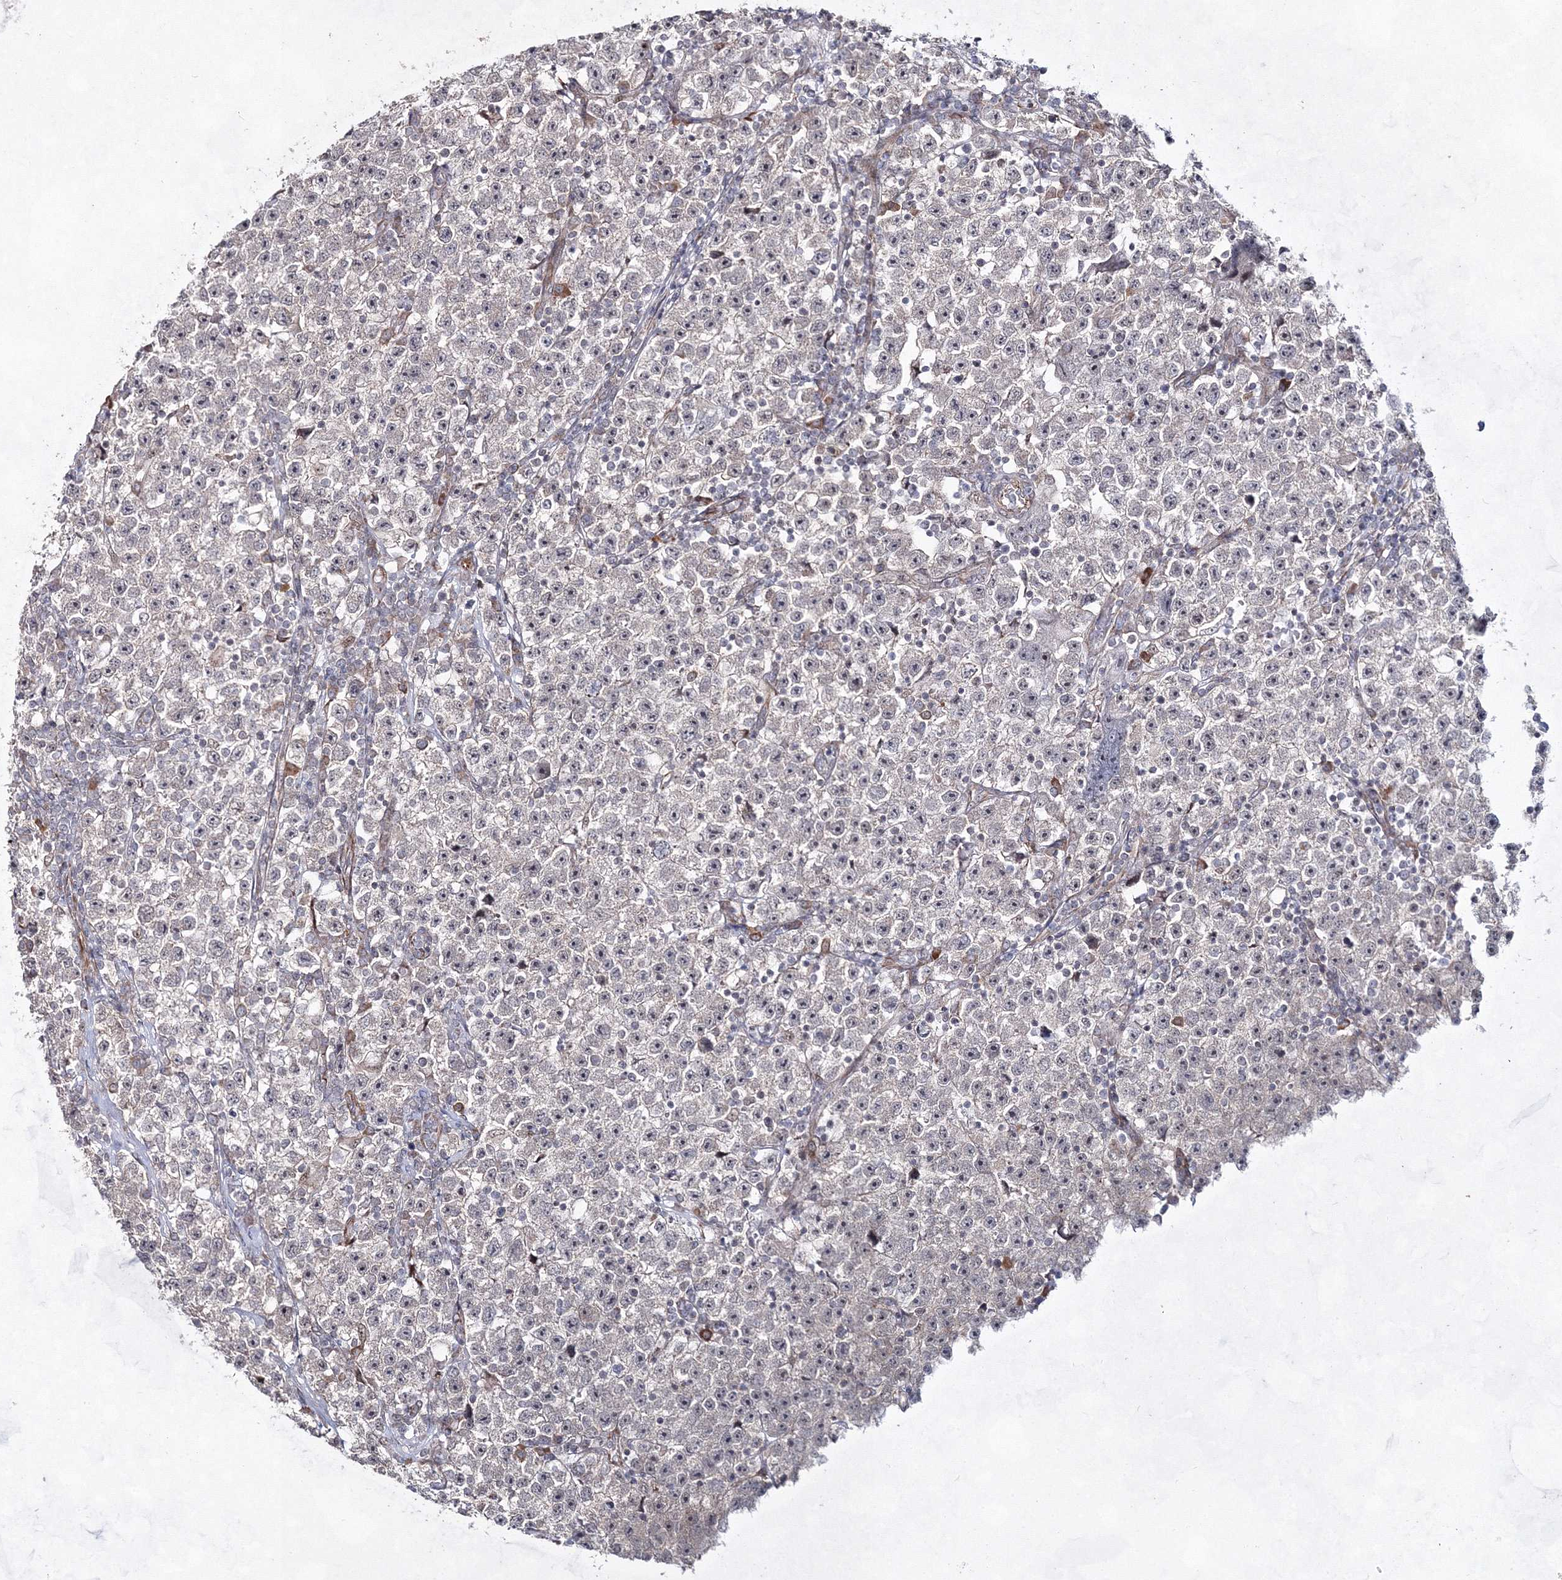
{"staining": {"intensity": "negative", "quantity": "none", "location": "none"}, "tissue": "testis cancer", "cell_type": "Tumor cells", "image_type": "cancer", "snomed": [{"axis": "morphology", "description": "Seminoma, NOS"}, {"axis": "topography", "description": "Testis"}], "caption": "This is a photomicrograph of immunohistochemistry staining of seminoma (testis), which shows no staining in tumor cells.", "gene": "SNIP1", "patient": {"sex": "male", "age": 22}}